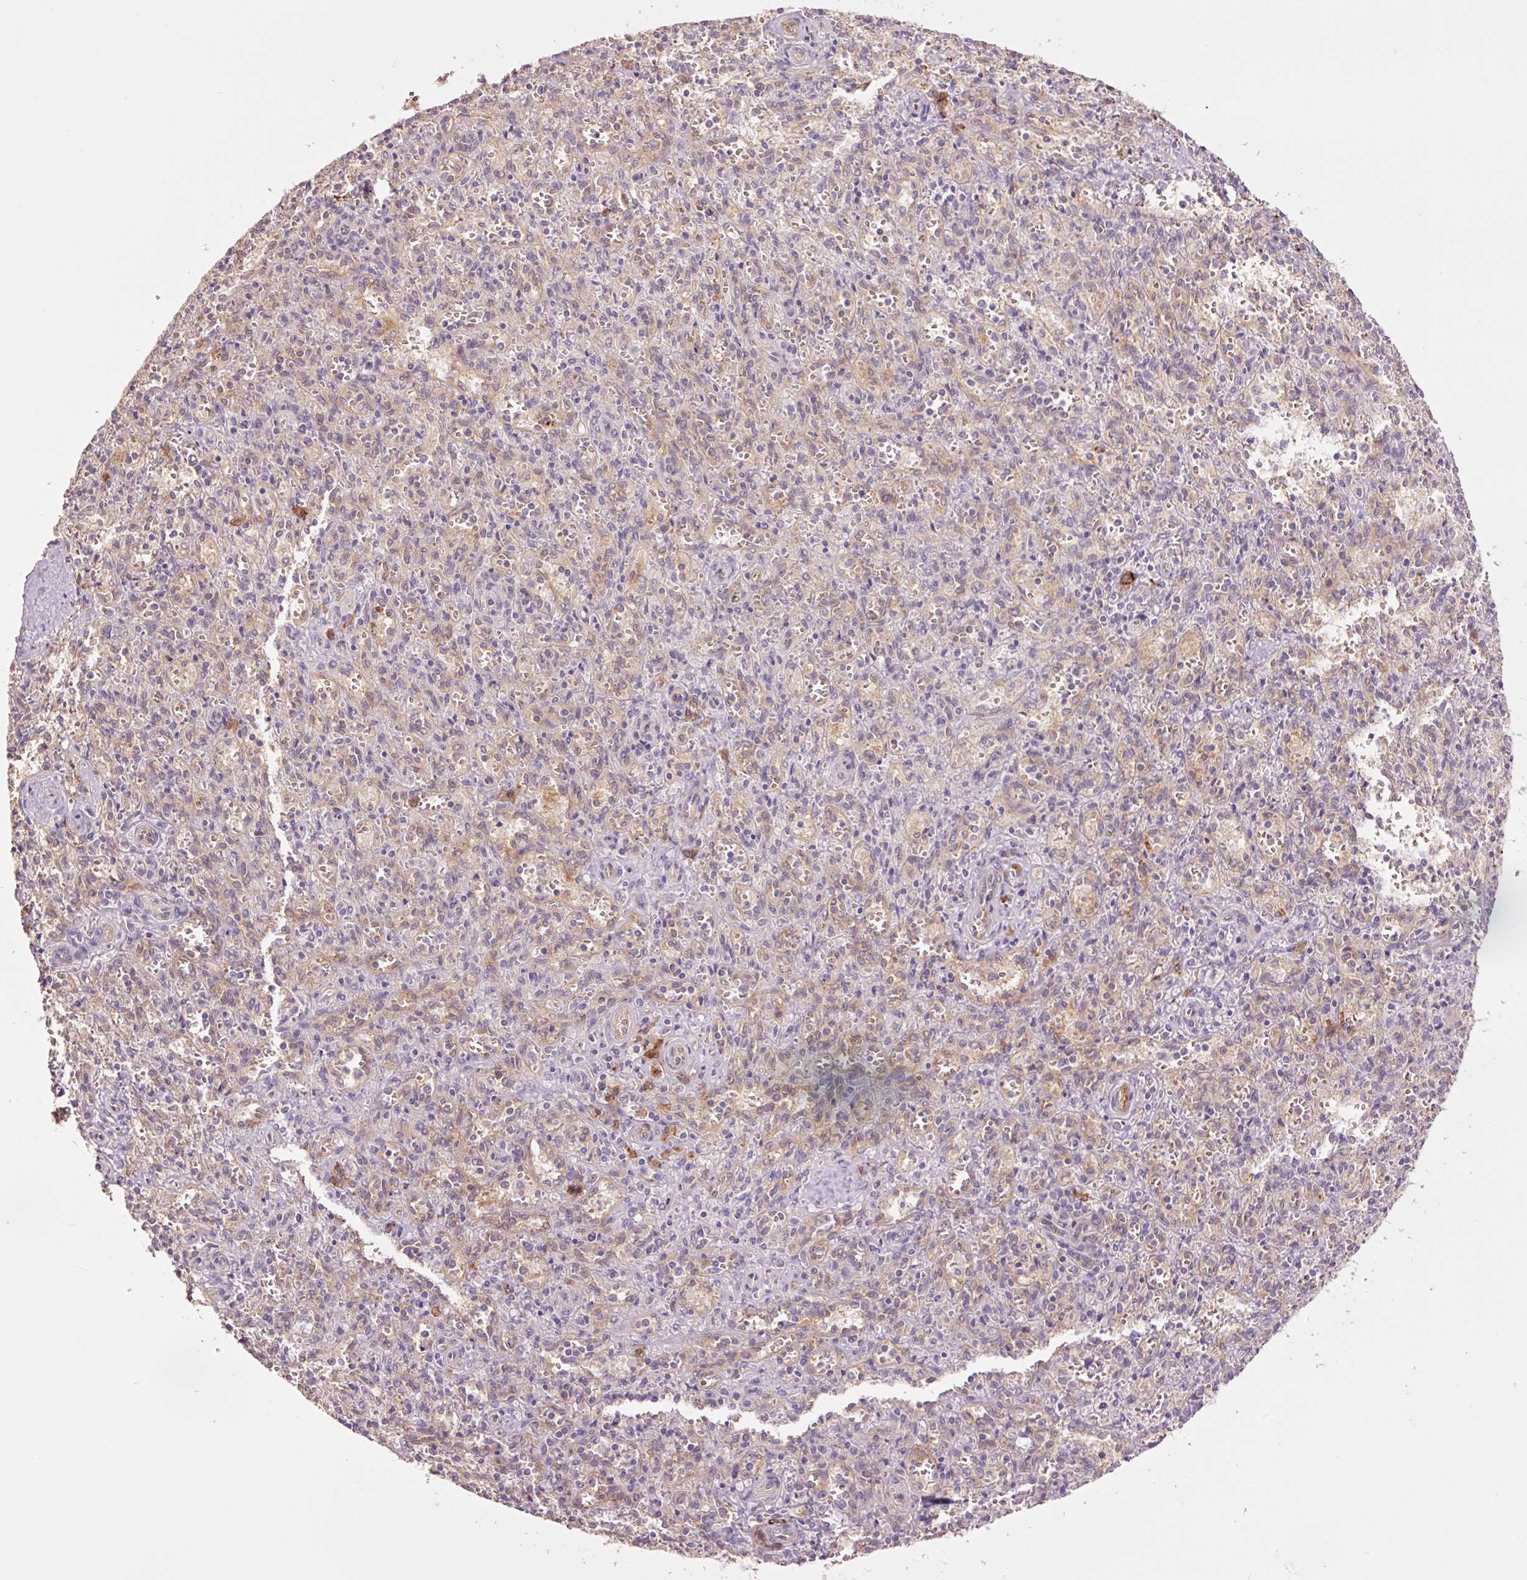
{"staining": {"intensity": "strong", "quantity": "<25%", "location": "cytoplasmic/membranous"}, "tissue": "spleen", "cell_type": "Cells in red pulp", "image_type": "normal", "snomed": [{"axis": "morphology", "description": "Normal tissue, NOS"}, {"axis": "topography", "description": "Spleen"}], "caption": "Cells in red pulp demonstrate strong cytoplasmic/membranous expression in approximately <25% of cells in benign spleen. (DAB (3,3'-diaminobenzidine) = brown stain, brightfield microscopy at high magnification).", "gene": "SLC1A4", "patient": {"sex": "female", "age": 26}}